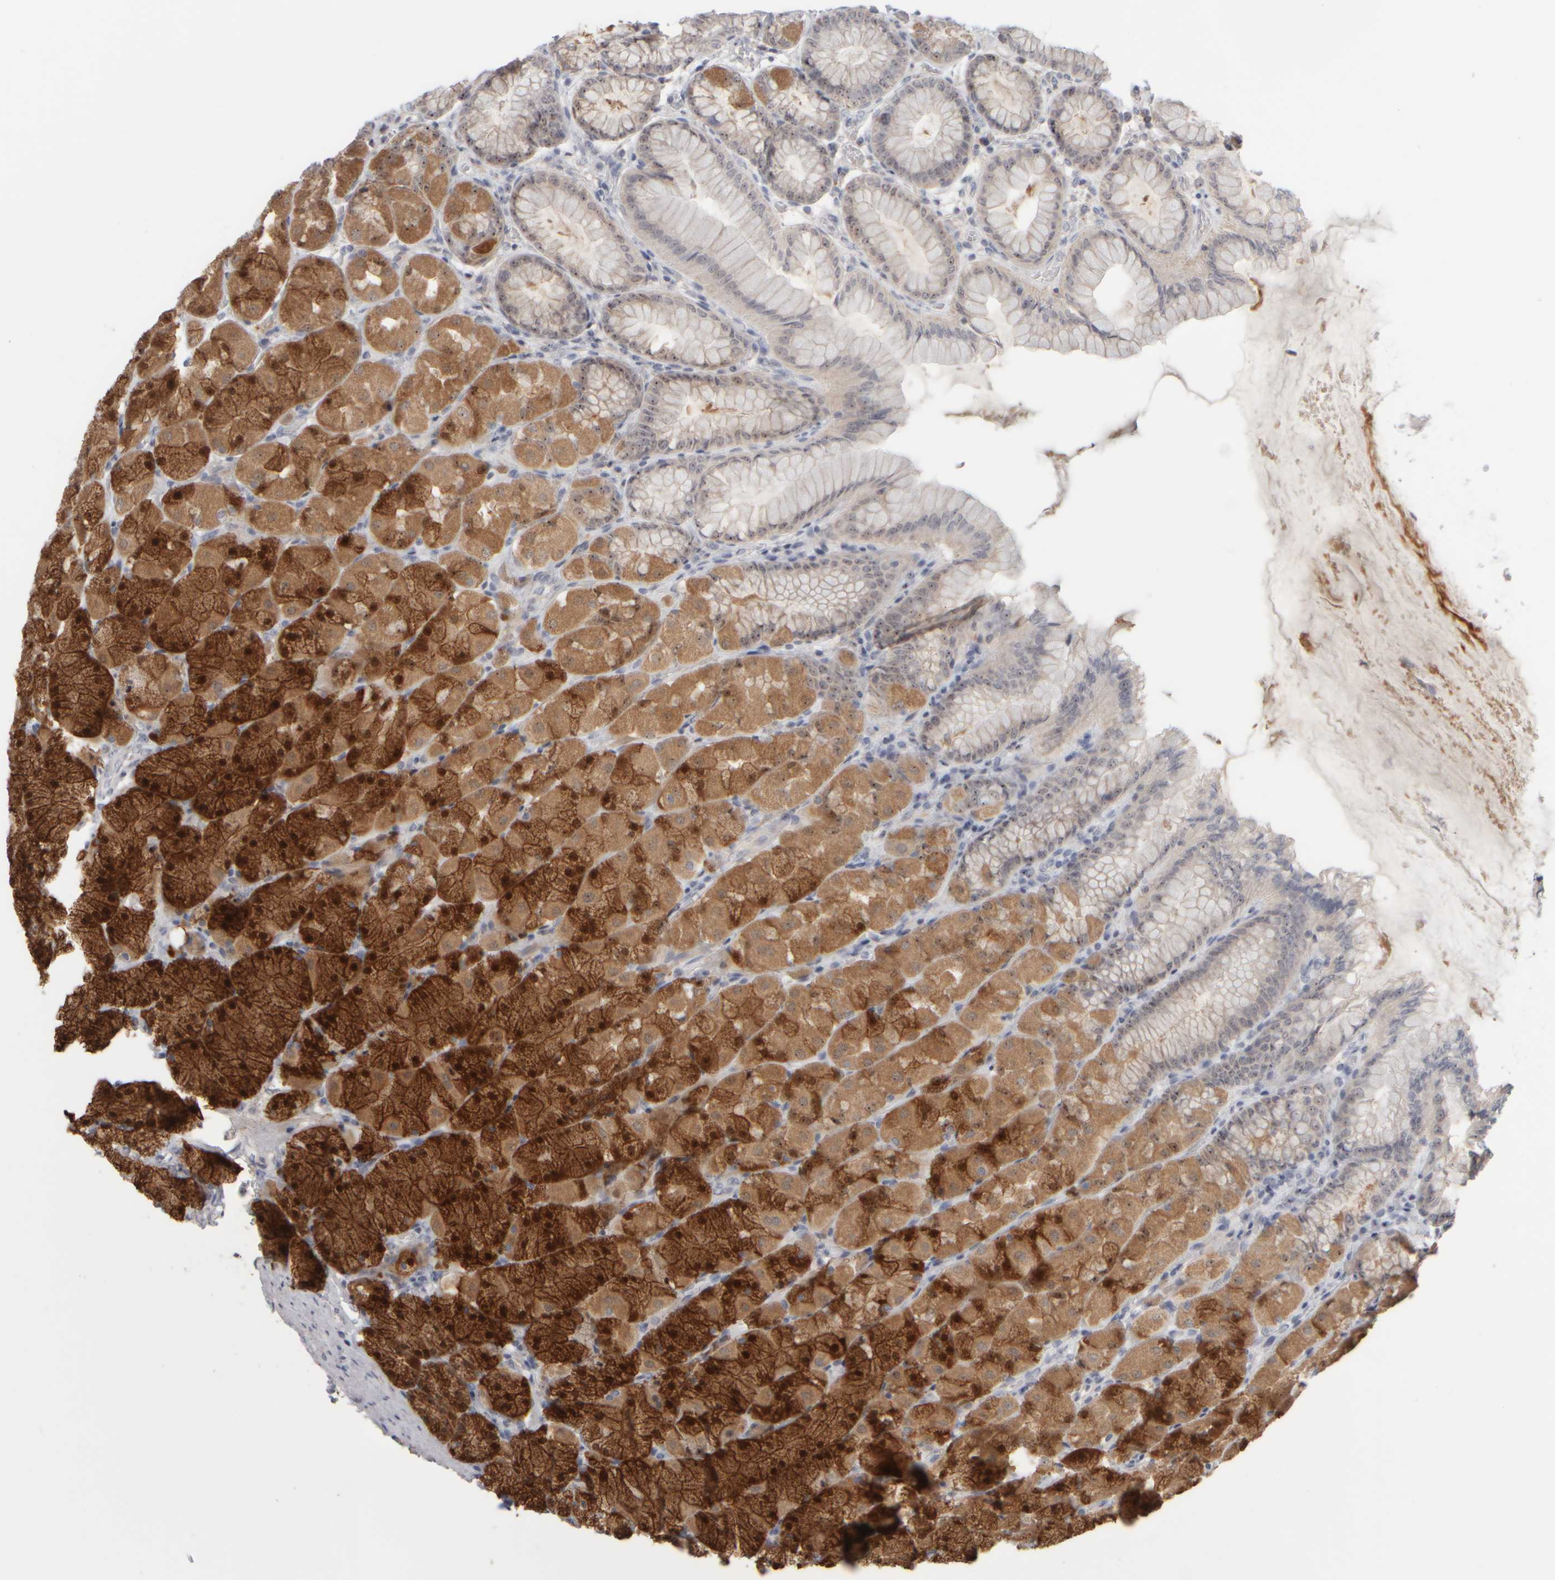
{"staining": {"intensity": "moderate", "quantity": "25%-75%", "location": "cytoplasmic/membranous,nuclear"}, "tissue": "stomach", "cell_type": "Glandular cells", "image_type": "normal", "snomed": [{"axis": "morphology", "description": "Normal tissue, NOS"}, {"axis": "topography", "description": "Stomach, upper"}], "caption": "IHC of normal stomach demonstrates medium levels of moderate cytoplasmic/membranous,nuclear expression in approximately 25%-75% of glandular cells.", "gene": "DCXR", "patient": {"sex": "female", "age": 56}}